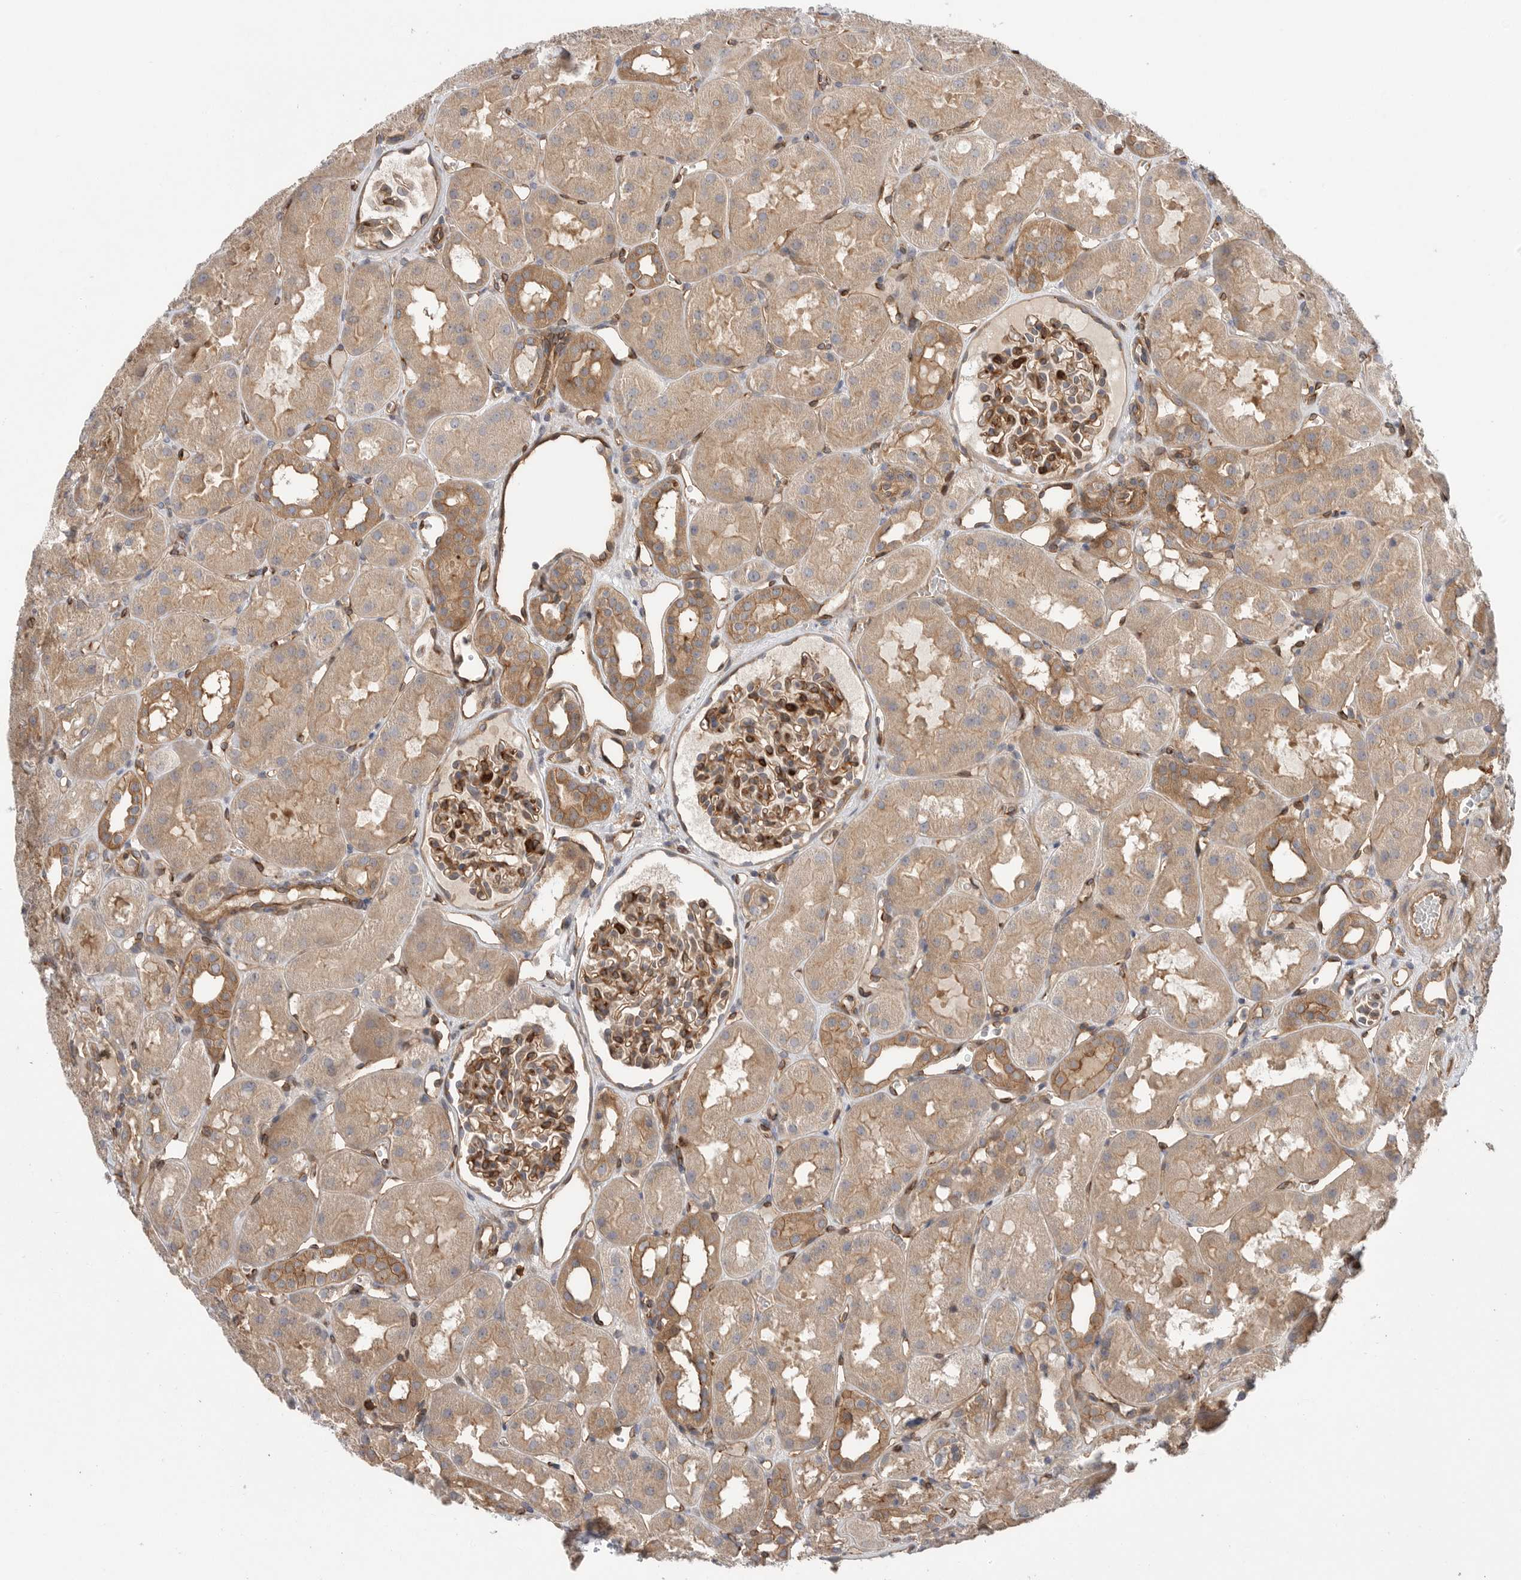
{"staining": {"intensity": "moderate", "quantity": ">75%", "location": "cytoplasmic/membranous"}, "tissue": "kidney", "cell_type": "Cells in glomeruli", "image_type": "normal", "snomed": [{"axis": "morphology", "description": "Normal tissue, NOS"}, {"axis": "topography", "description": "Kidney"}], "caption": "Immunohistochemistry (IHC) (DAB) staining of unremarkable human kidney demonstrates moderate cytoplasmic/membranous protein positivity in approximately >75% of cells in glomeruli.", "gene": "PRKCH", "patient": {"sex": "male", "age": 16}}